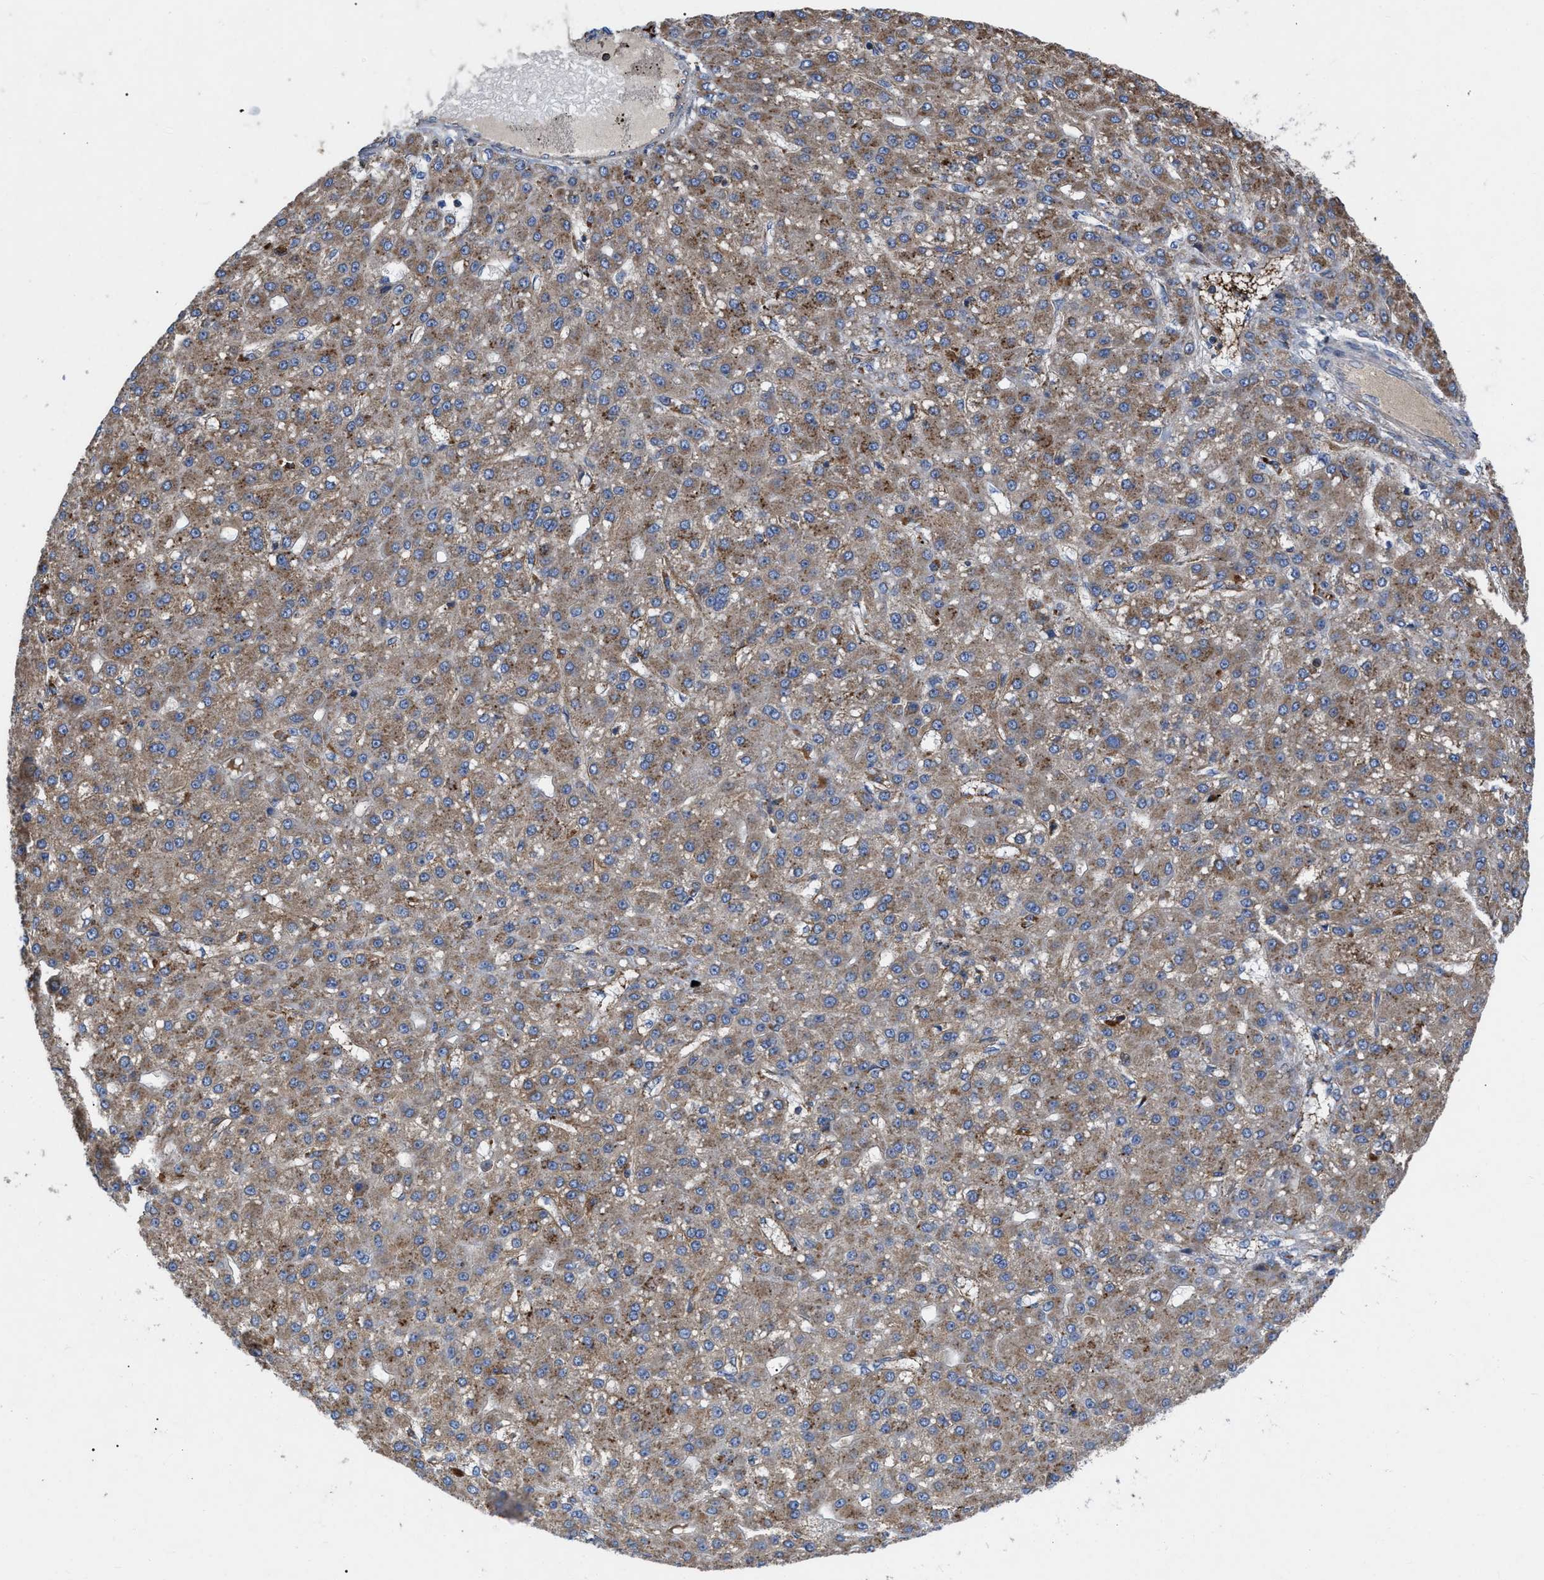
{"staining": {"intensity": "moderate", "quantity": ">75%", "location": "cytoplasmic/membranous"}, "tissue": "liver cancer", "cell_type": "Tumor cells", "image_type": "cancer", "snomed": [{"axis": "morphology", "description": "Carcinoma, Hepatocellular, NOS"}, {"axis": "topography", "description": "Liver"}], "caption": "Immunohistochemistry image of hepatocellular carcinoma (liver) stained for a protein (brown), which reveals medium levels of moderate cytoplasmic/membranous positivity in approximately >75% of tumor cells.", "gene": "FAM171A2", "patient": {"sex": "male", "age": 67}}